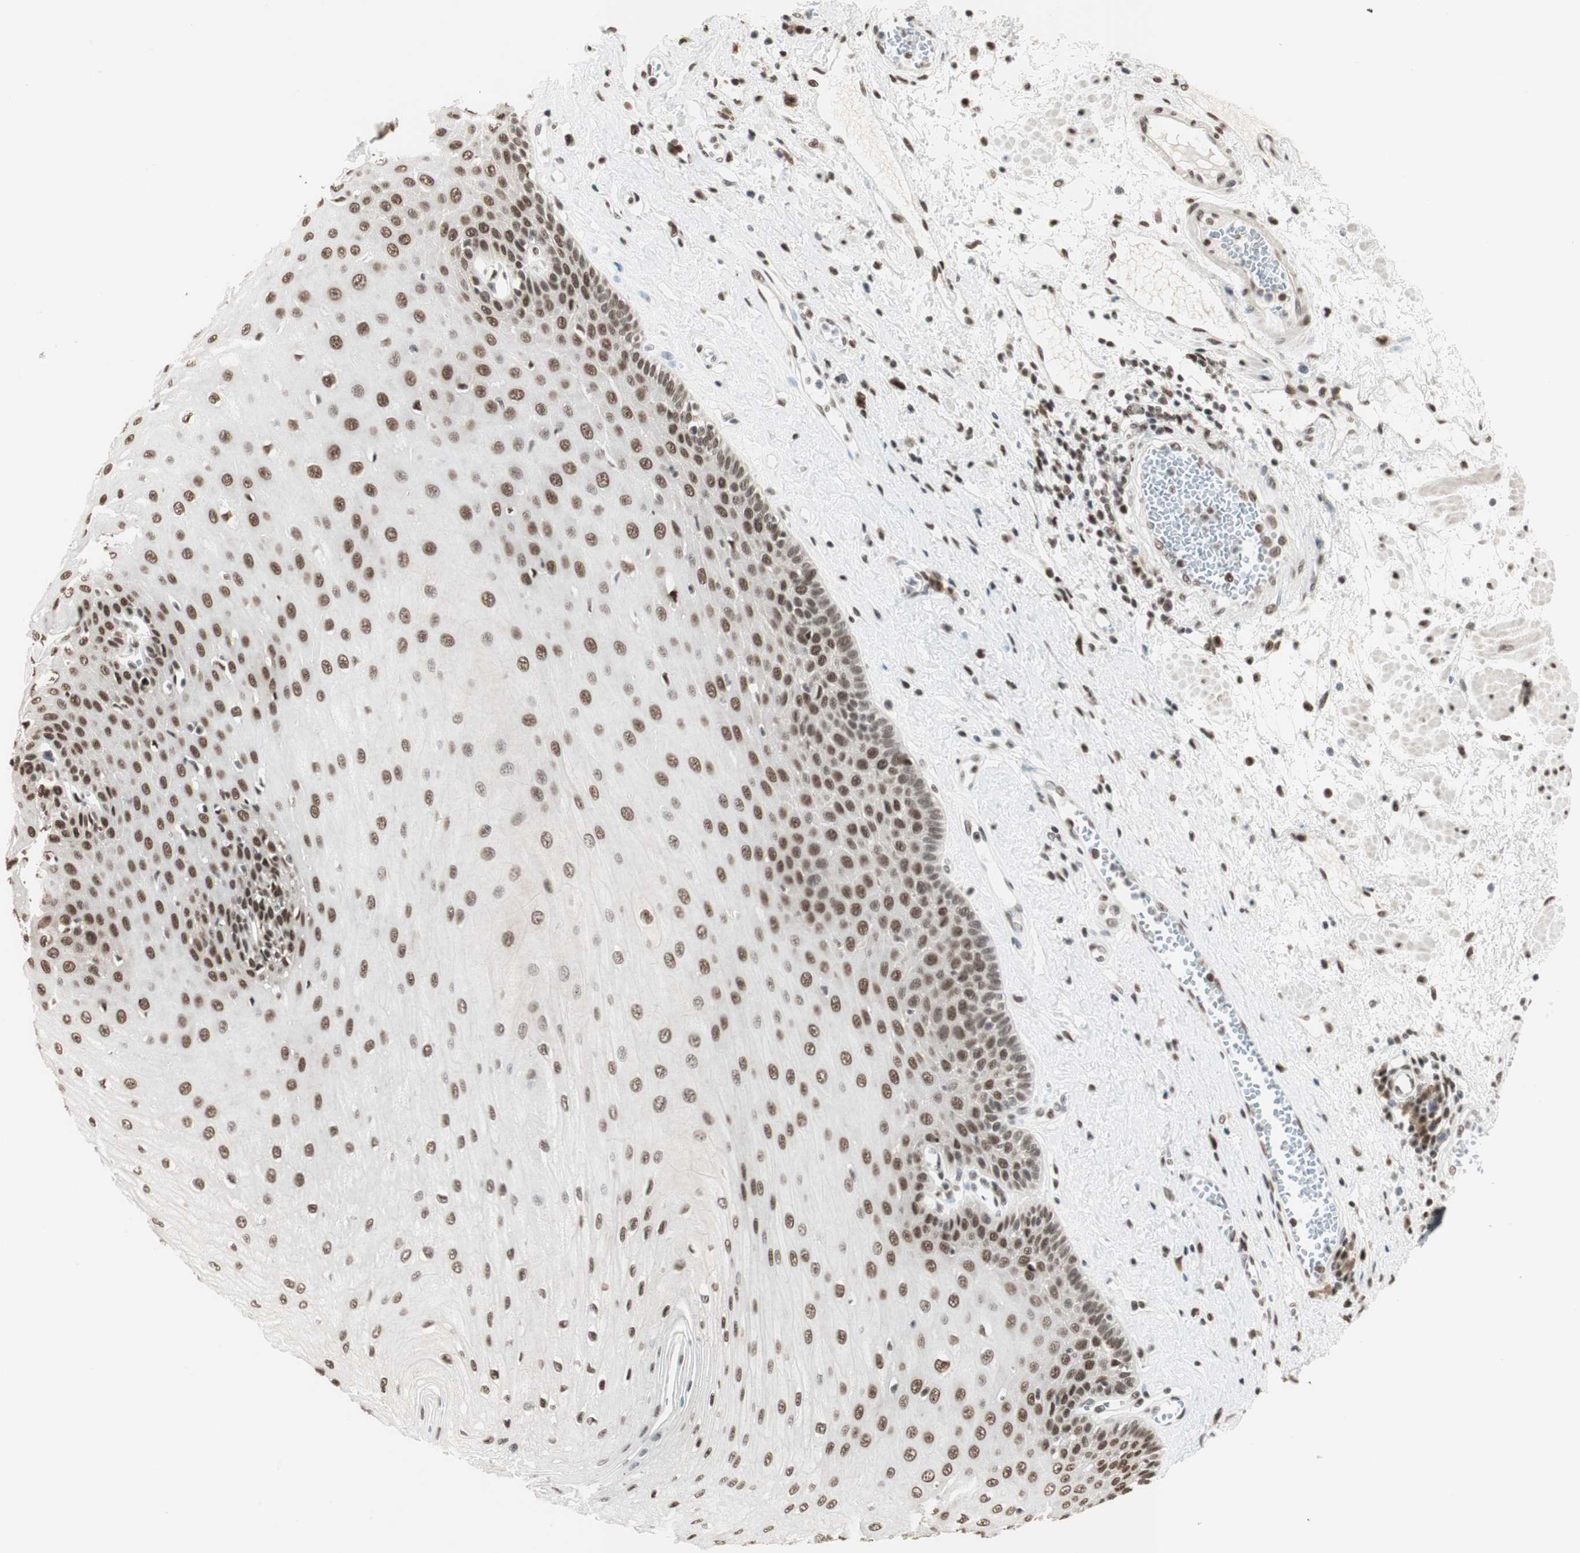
{"staining": {"intensity": "moderate", "quantity": ">75%", "location": "nuclear"}, "tissue": "esophagus", "cell_type": "Squamous epithelial cells", "image_type": "normal", "snomed": [{"axis": "morphology", "description": "Normal tissue, NOS"}, {"axis": "morphology", "description": "Squamous cell carcinoma, NOS"}, {"axis": "topography", "description": "Esophagus"}], "caption": "Squamous epithelial cells reveal medium levels of moderate nuclear expression in approximately >75% of cells in unremarkable human esophagus.", "gene": "SMARCE1", "patient": {"sex": "male", "age": 65}}